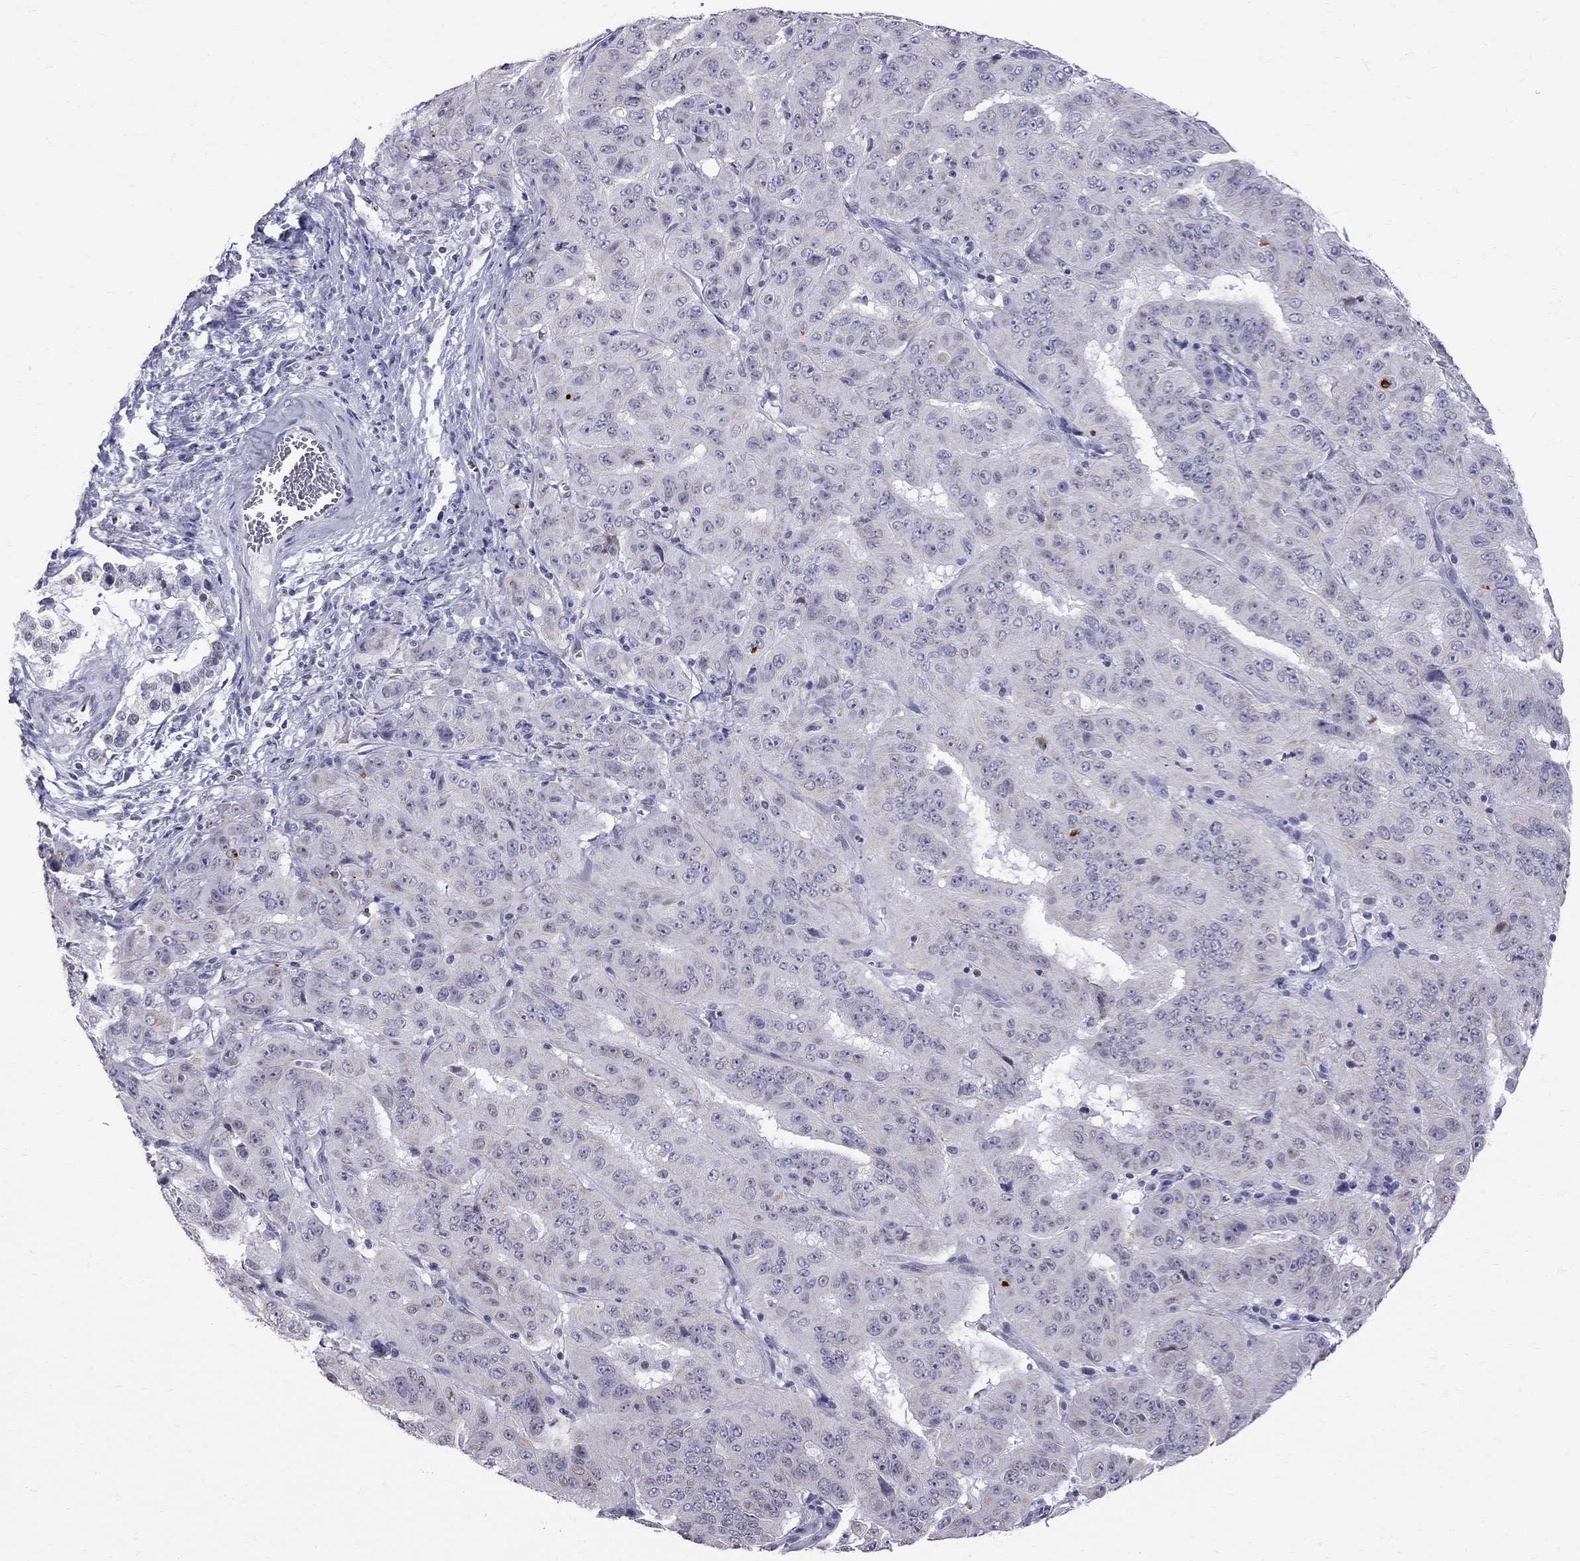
{"staining": {"intensity": "negative", "quantity": "none", "location": "none"}, "tissue": "pancreatic cancer", "cell_type": "Tumor cells", "image_type": "cancer", "snomed": [{"axis": "morphology", "description": "Adenocarcinoma, NOS"}, {"axis": "topography", "description": "Pancreas"}], "caption": "This micrograph is of adenocarcinoma (pancreatic) stained with immunohistochemistry to label a protein in brown with the nuclei are counter-stained blue. There is no positivity in tumor cells.", "gene": "MUC15", "patient": {"sex": "male", "age": 63}}